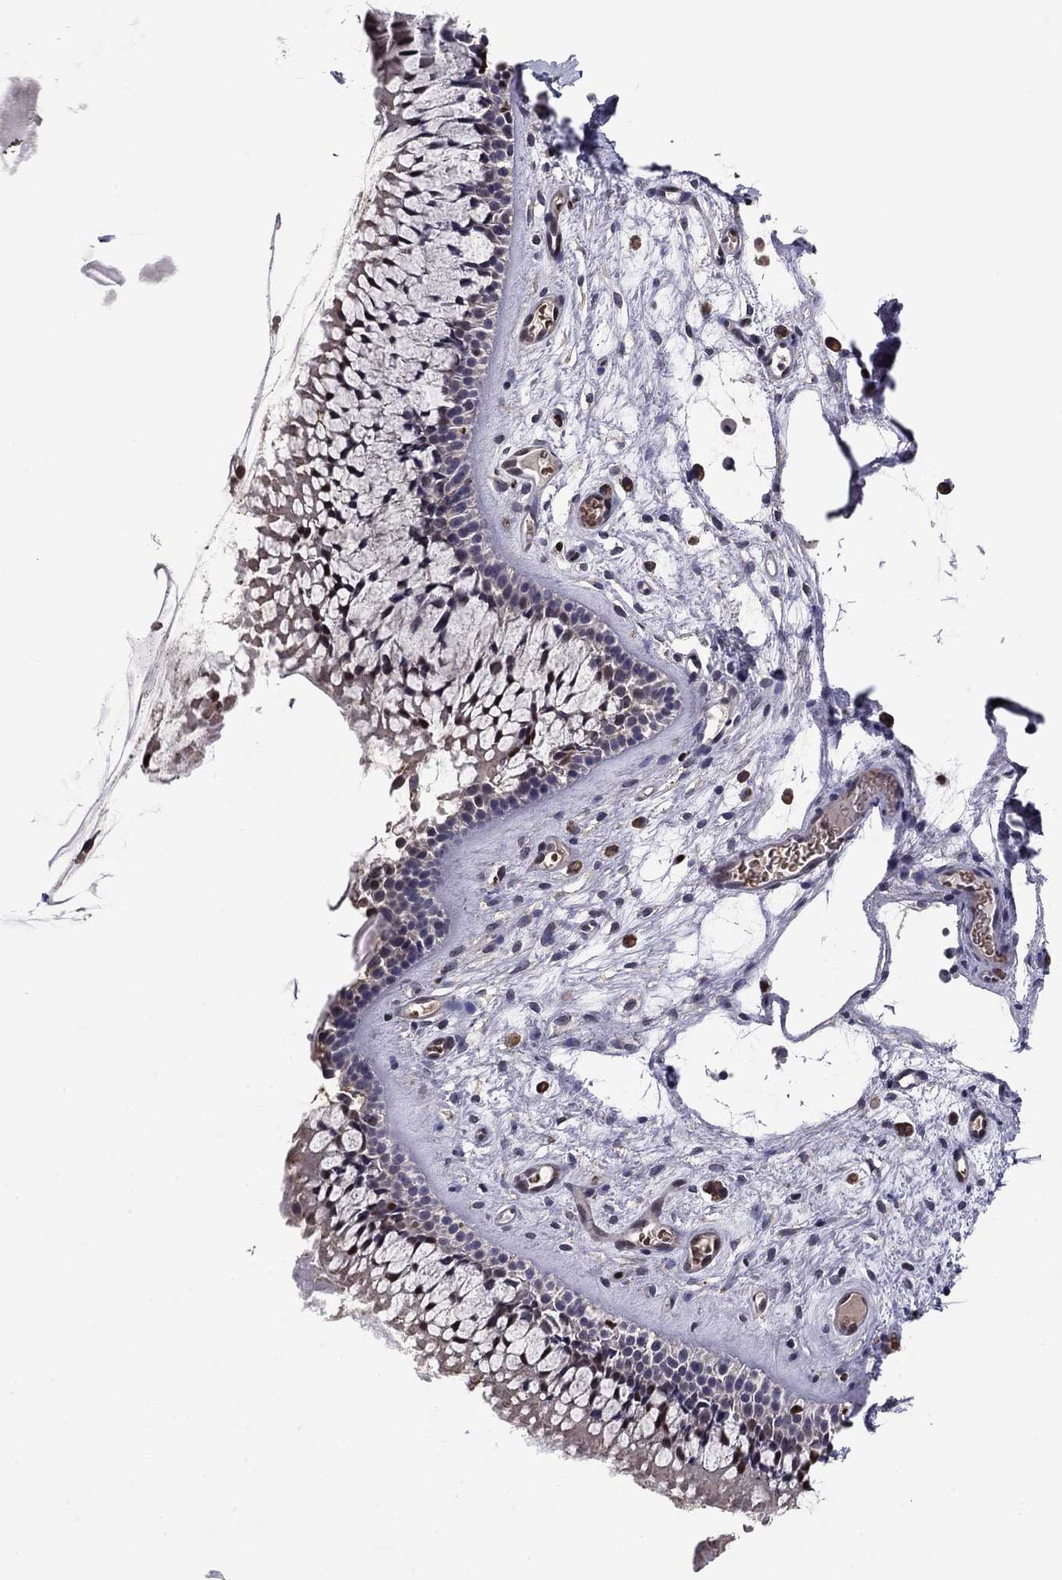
{"staining": {"intensity": "negative", "quantity": "none", "location": "none"}, "tissue": "nasopharynx", "cell_type": "Respiratory epithelial cells", "image_type": "normal", "snomed": [{"axis": "morphology", "description": "Normal tissue, NOS"}, {"axis": "topography", "description": "Nasopharynx"}], "caption": "This micrograph is of benign nasopharynx stained with immunohistochemistry to label a protein in brown with the nuclei are counter-stained blue. There is no expression in respiratory epithelial cells.", "gene": "HSPB2", "patient": {"sex": "male", "age": 51}}